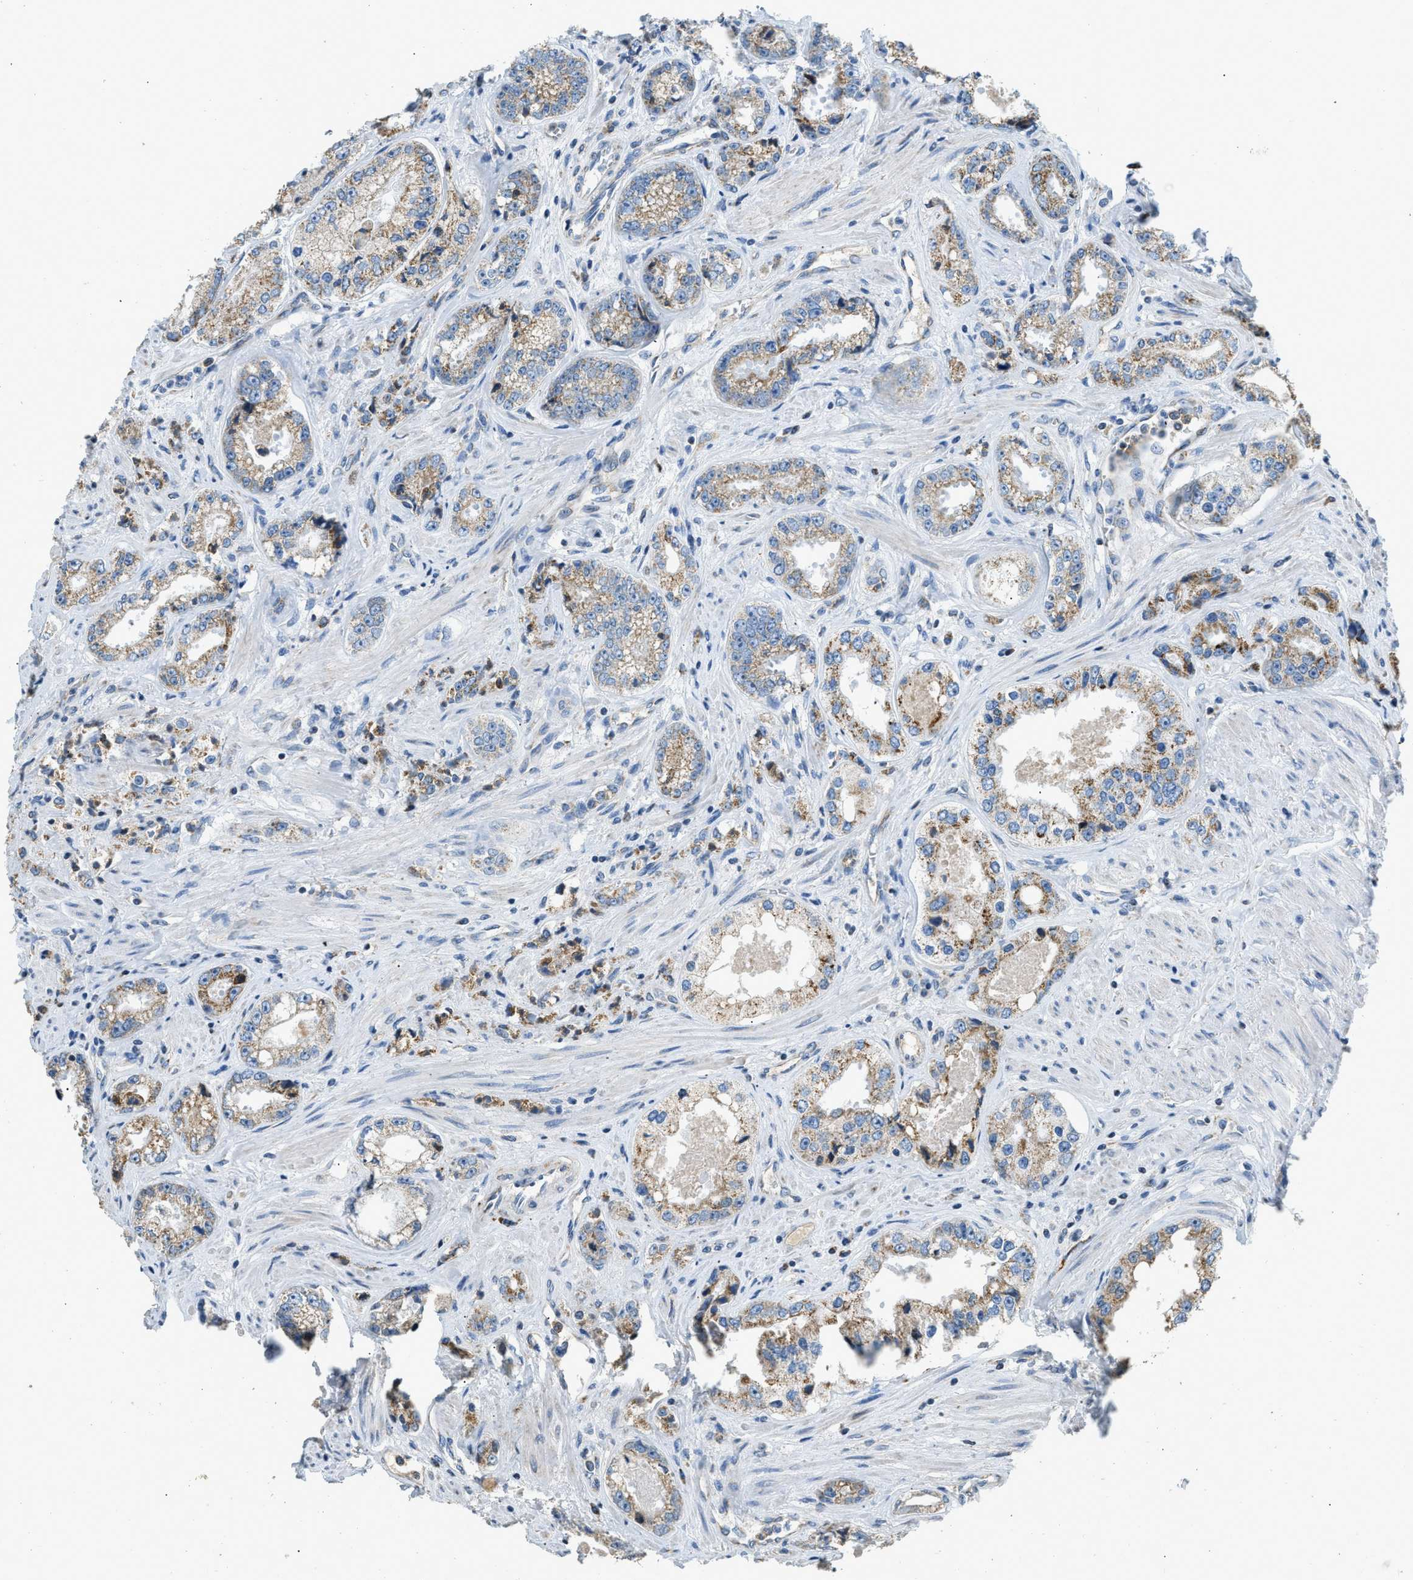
{"staining": {"intensity": "moderate", "quantity": "25%-75%", "location": "cytoplasmic/membranous"}, "tissue": "prostate cancer", "cell_type": "Tumor cells", "image_type": "cancer", "snomed": [{"axis": "morphology", "description": "Adenocarcinoma, High grade"}, {"axis": "topography", "description": "Prostate"}], "caption": "The image shows staining of prostate cancer (adenocarcinoma (high-grade)), revealing moderate cytoplasmic/membranous protein positivity (brown color) within tumor cells. Ihc stains the protein of interest in brown and the nuclei are stained blue.", "gene": "ACADVL", "patient": {"sex": "male", "age": 61}}